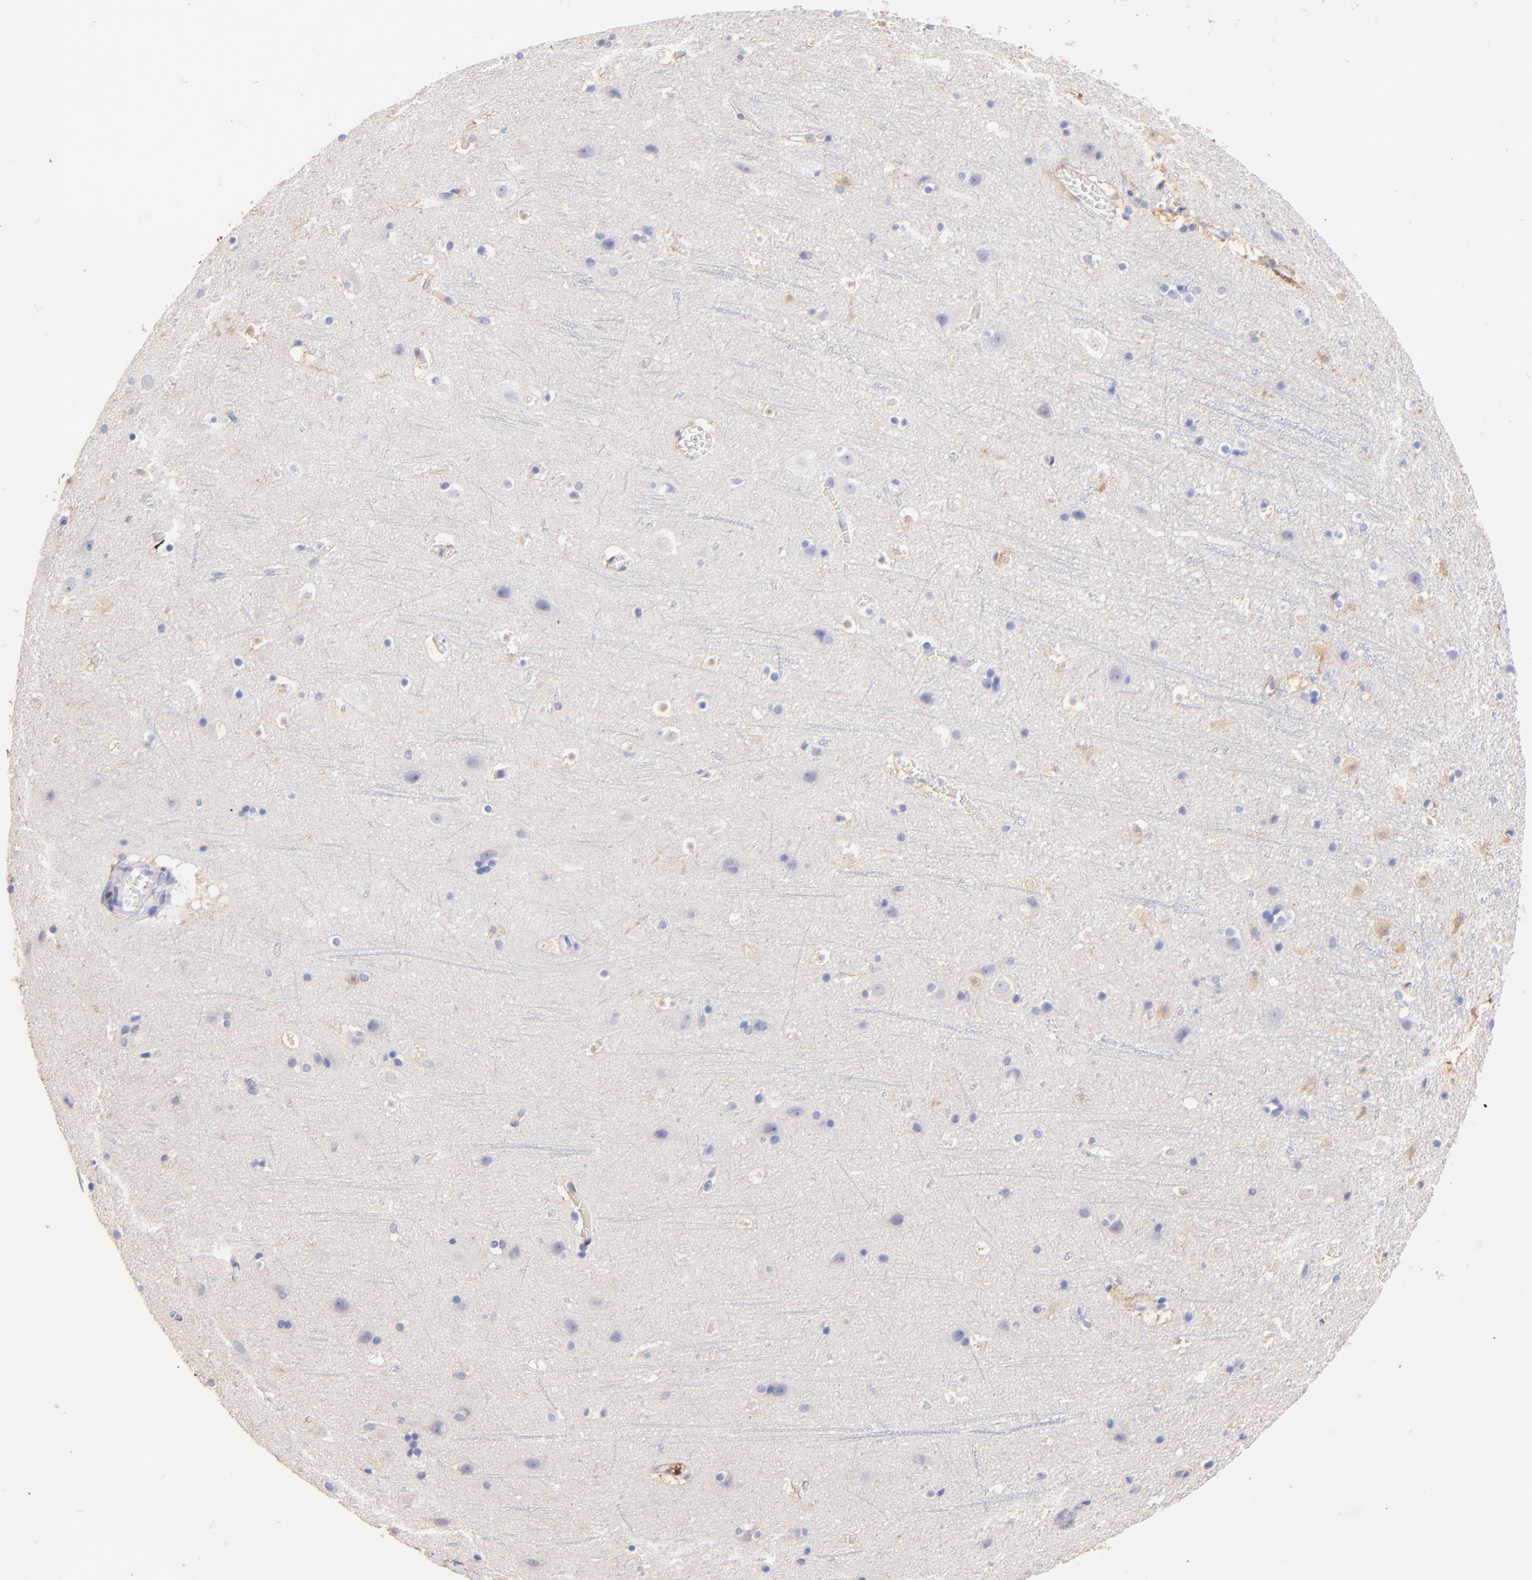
{"staining": {"intensity": "negative", "quantity": "none", "location": "none"}, "tissue": "cerebral cortex", "cell_type": "Endothelial cells", "image_type": "normal", "snomed": [{"axis": "morphology", "description": "Normal tissue, NOS"}, {"axis": "topography", "description": "Cerebral cortex"}], "caption": "This is an immunohistochemistry (IHC) image of benign cerebral cortex. There is no expression in endothelial cells.", "gene": "ALDH1A1", "patient": {"sex": "male", "age": 45}}